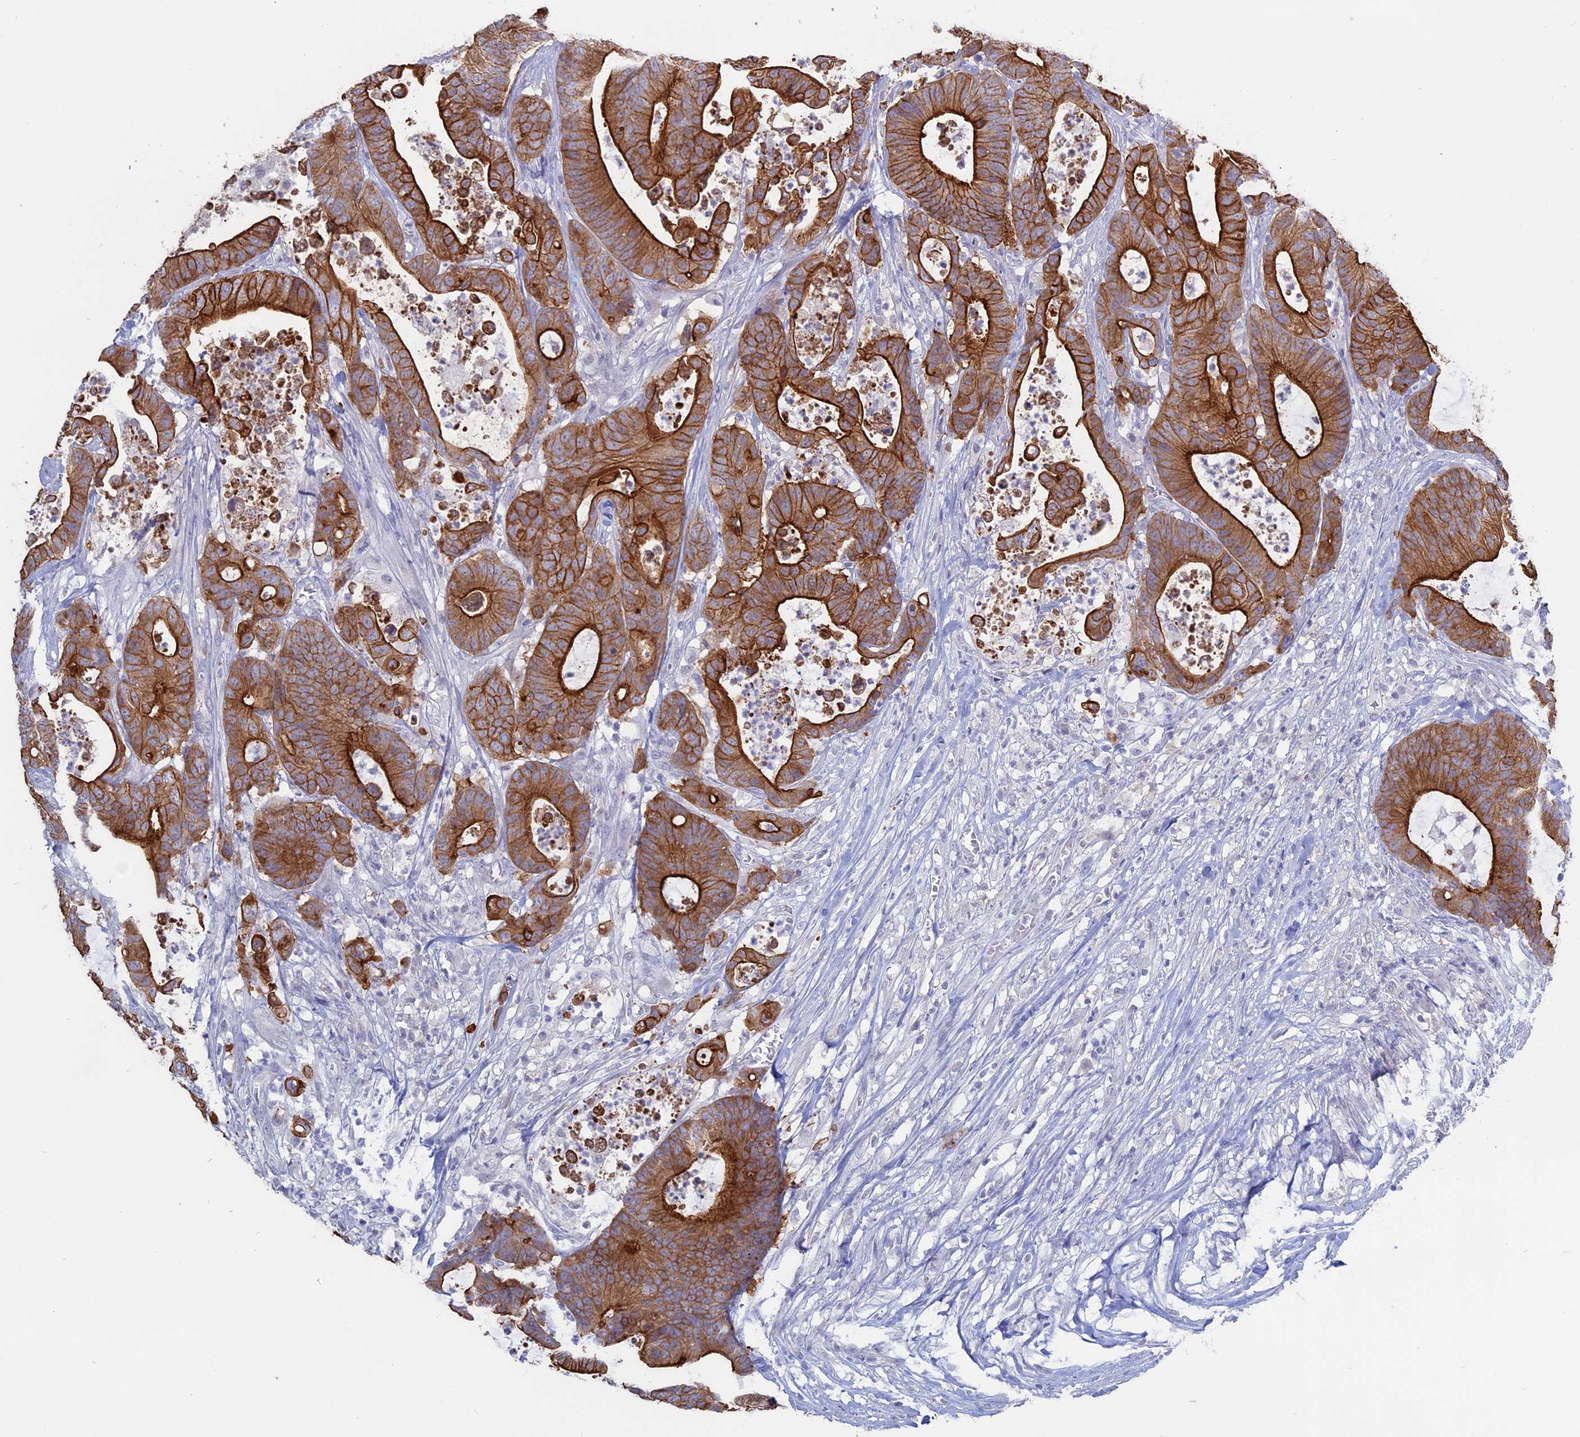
{"staining": {"intensity": "strong", "quantity": ">75%", "location": "cytoplasmic/membranous"}, "tissue": "colorectal cancer", "cell_type": "Tumor cells", "image_type": "cancer", "snomed": [{"axis": "morphology", "description": "Adenocarcinoma, NOS"}, {"axis": "topography", "description": "Colon"}], "caption": "A brown stain highlights strong cytoplasmic/membranous staining of a protein in human colorectal cancer (adenocarcinoma) tumor cells.", "gene": "MYO5B", "patient": {"sex": "female", "age": 84}}